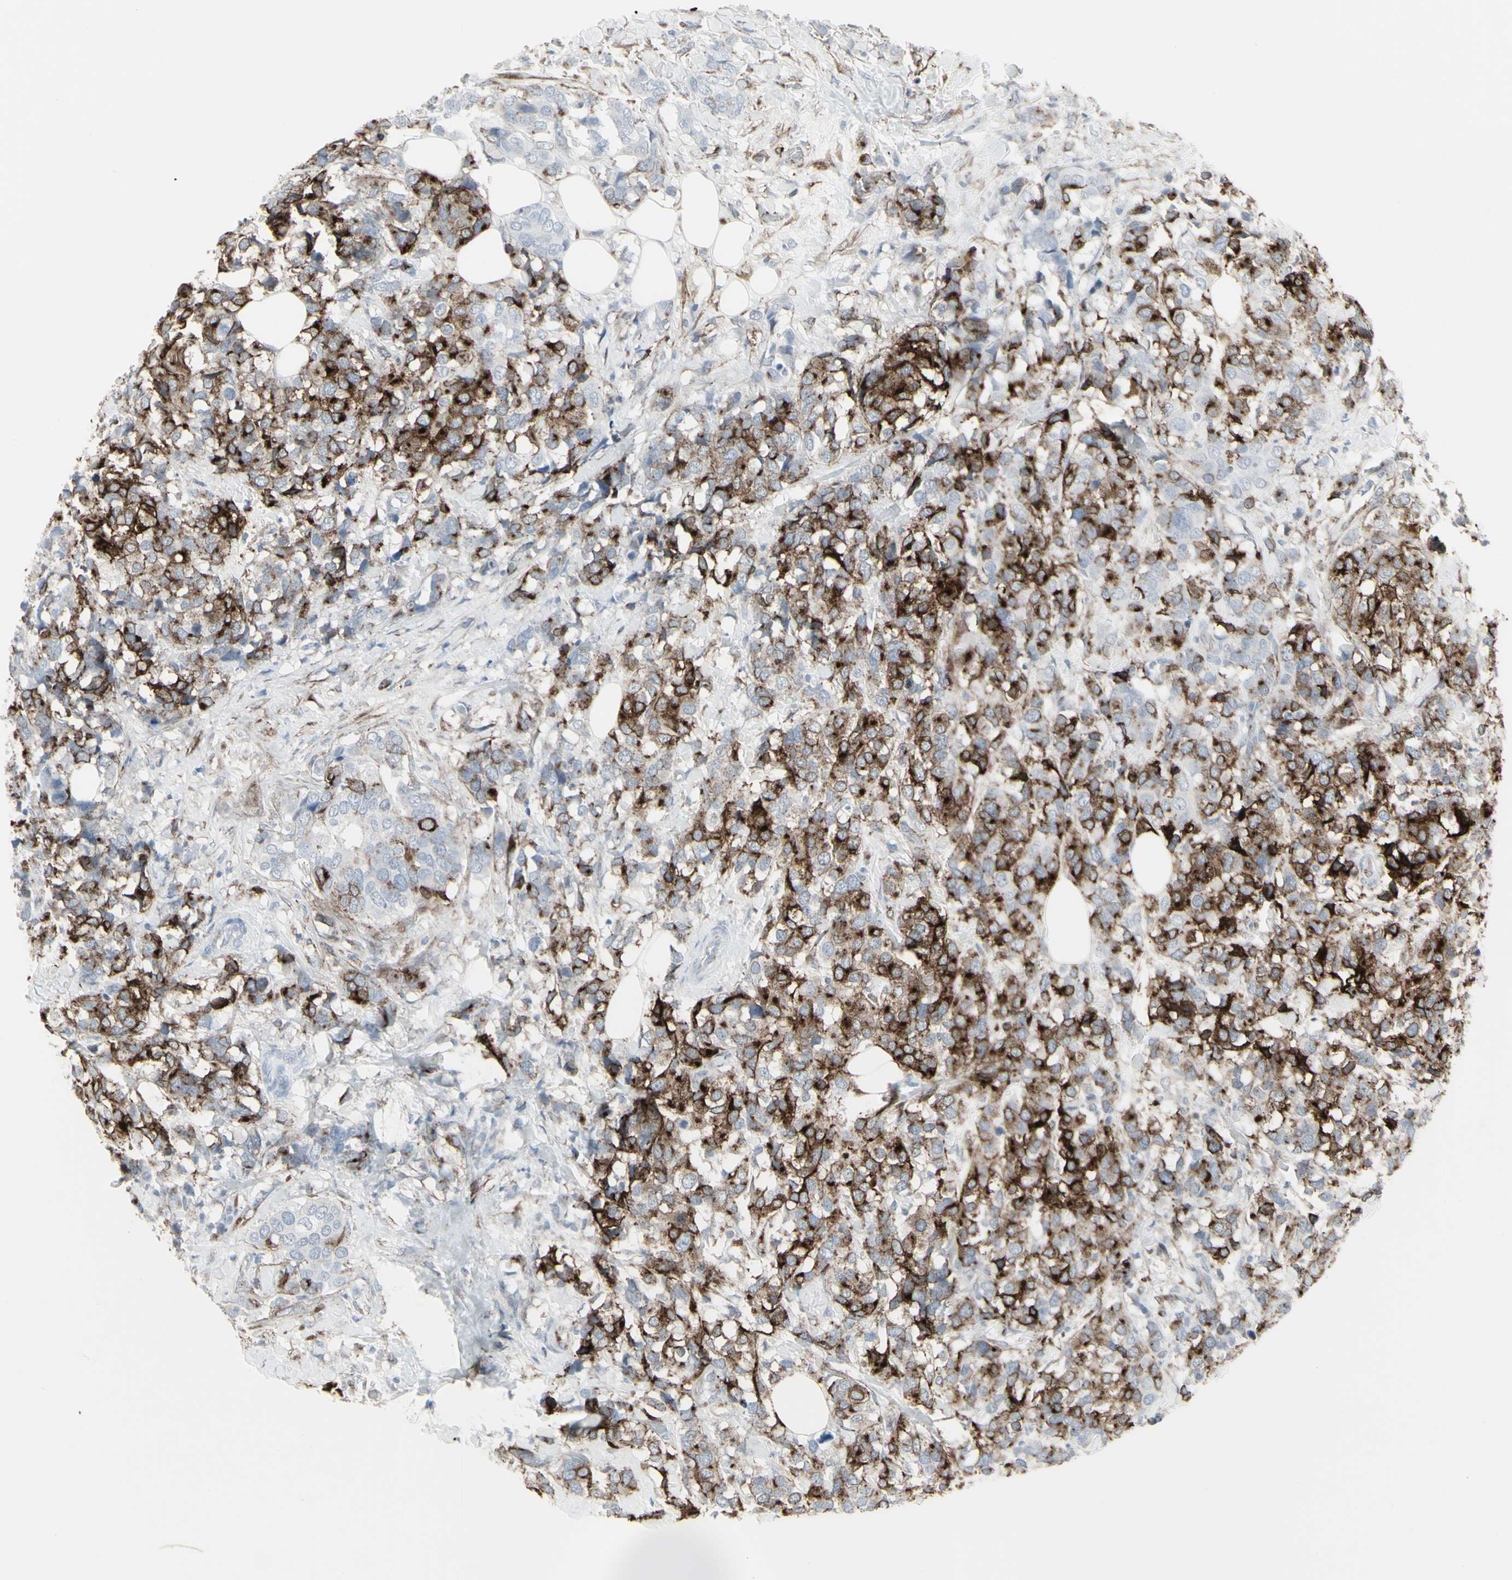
{"staining": {"intensity": "moderate", "quantity": "25%-75%", "location": "cytoplasmic/membranous"}, "tissue": "breast cancer", "cell_type": "Tumor cells", "image_type": "cancer", "snomed": [{"axis": "morphology", "description": "Lobular carcinoma"}, {"axis": "topography", "description": "Breast"}], "caption": "Immunohistochemistry (IHC) (DAB (3,3'-diaminobenzidine)) staining of human breast lobular carcinoma displays moderate cytoplasmic/membranous protein expression in approximately 25%-75% of tumor cells.", "gene": "GJA1", "patient": {"sex": "female", "age": 59}}